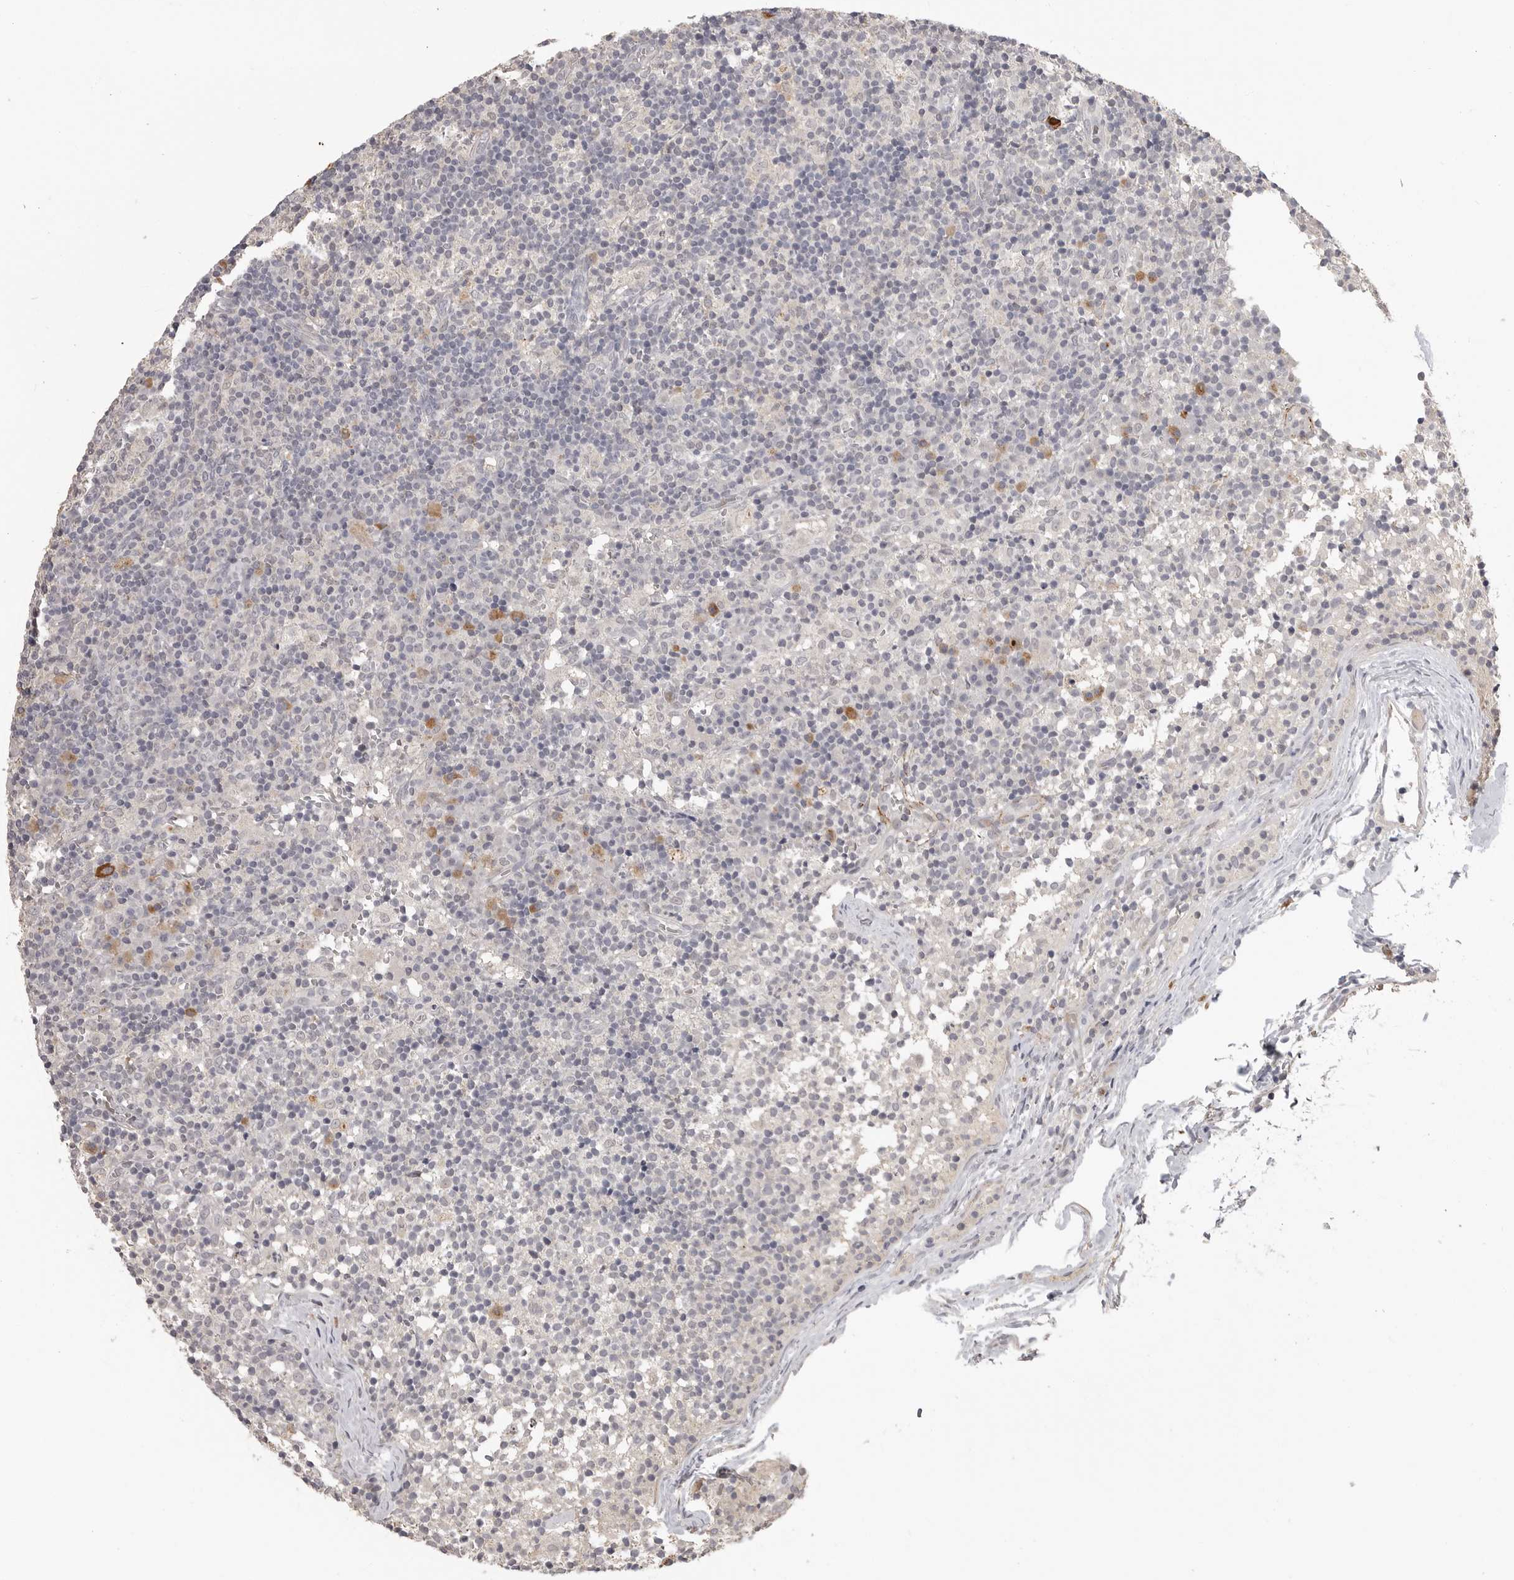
{"staining": {"intensity": "negative", "quantity": "none", "location": "none"}, "tissue": "lymph node", "cell_type": "Germinal center cells", "image_type": "normal", "snomed": [{"axis": "morphology", "description": "Normal tissue, NOS"}, {"axis": "morphology", "description": "Inflammation, NOS"}, {"axis": "topography", "description": "Lymph node"}], "caption": "Immunohistochemical staining of benign lymph node exhibits no significant positivity in germinal center cells.", "gene": "PLEKHF1", "patient": {"sex": "male", "age": 55}}